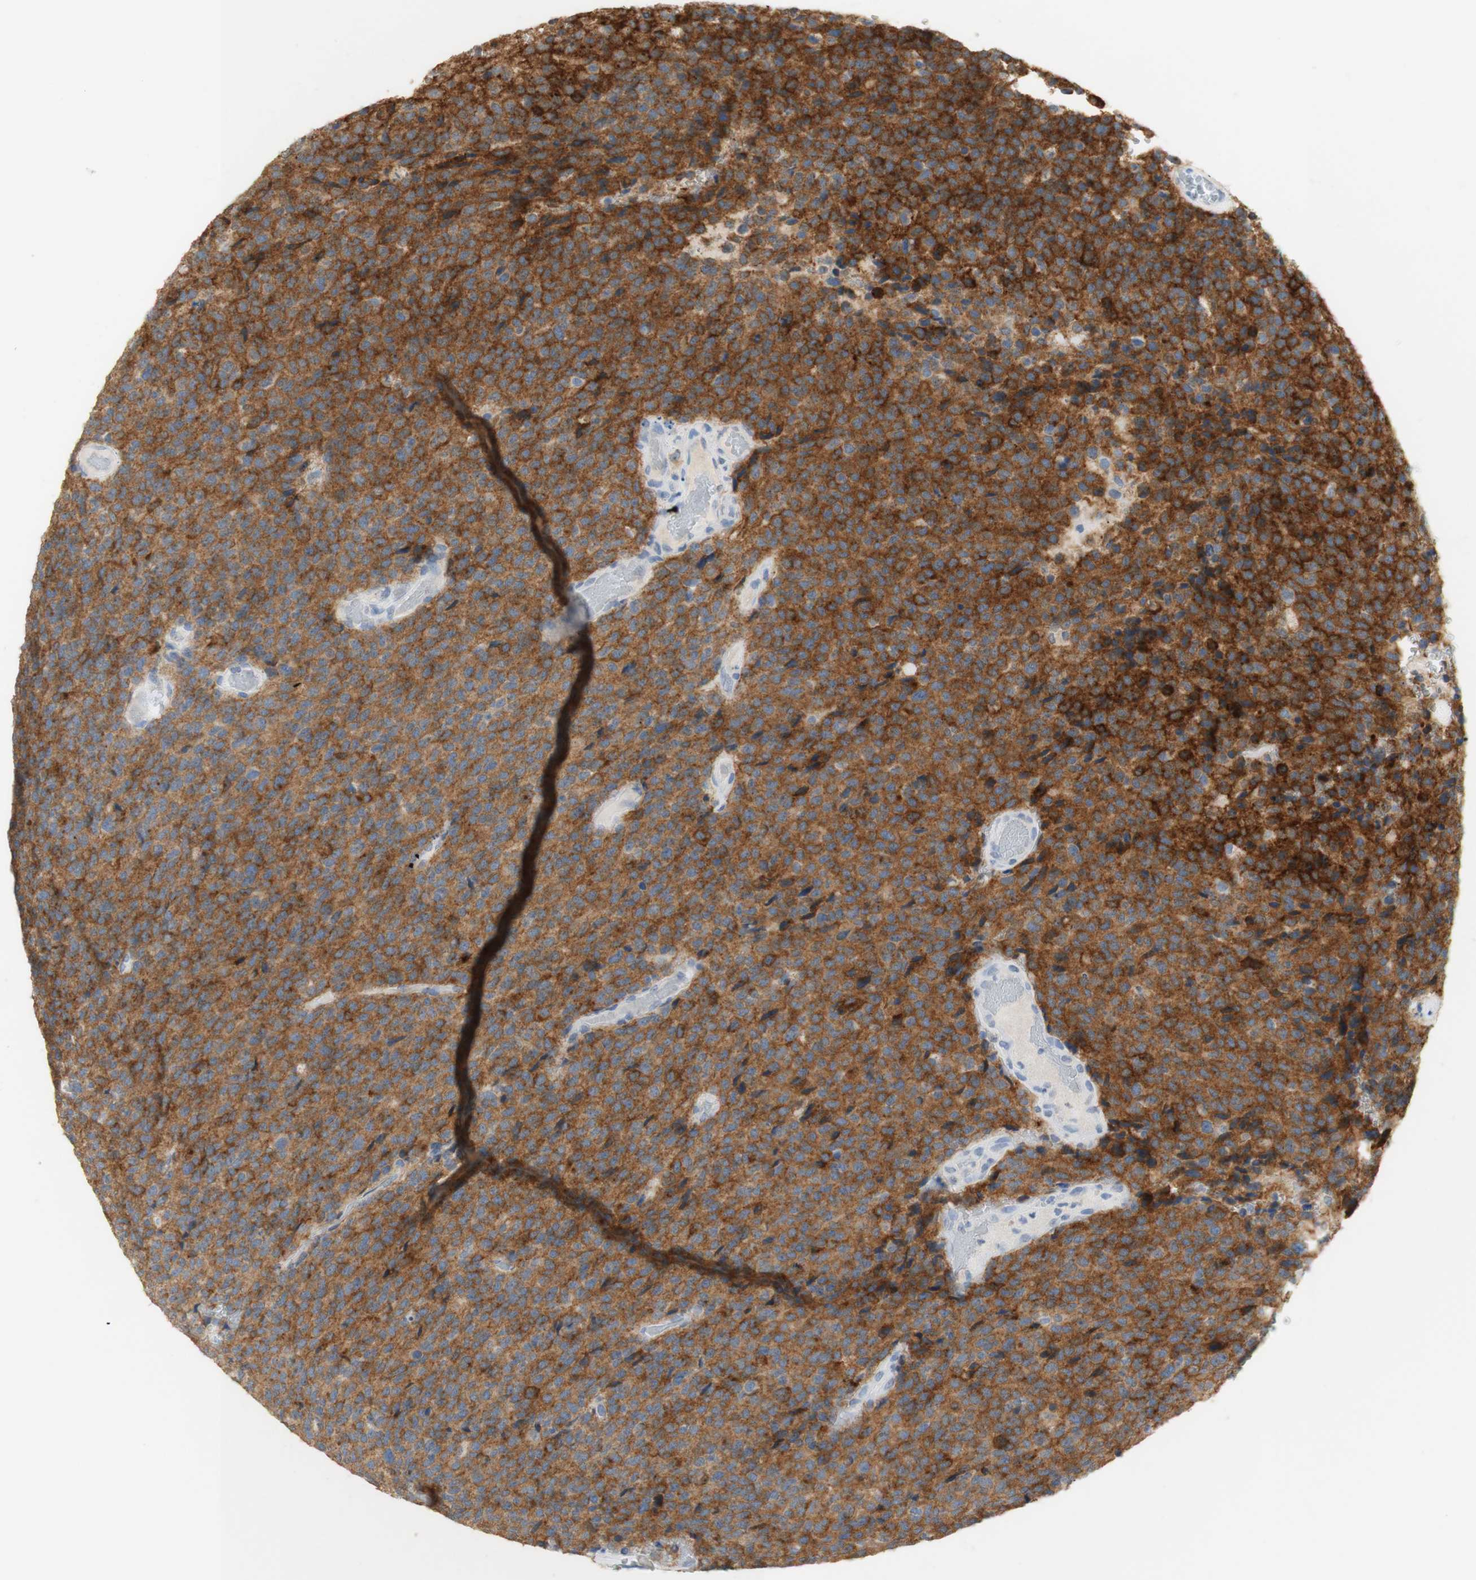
{"staining": {"intensity": "strong", "quantity": ">75%", "location": "cytoplasmic/membranous"}, "tissue": "glioma", "cell_type": "Tumor cells", "image_type": "cancer", "snomed": [{"axis": "morphology", "description": "Glioma, malignant, High grade"}, {"axis": "topography", "description": "pancreas cauda"}], "caption": "Glioma stained with DAB (3,3'-diaminobenzidine) immunohistochemistry demonstrates high levels of strong cytoplasmic/membranous expression in about >75% of tumor cells.", "gene": "L1CAM", "patient": {"sex": "male", "age": 60}}